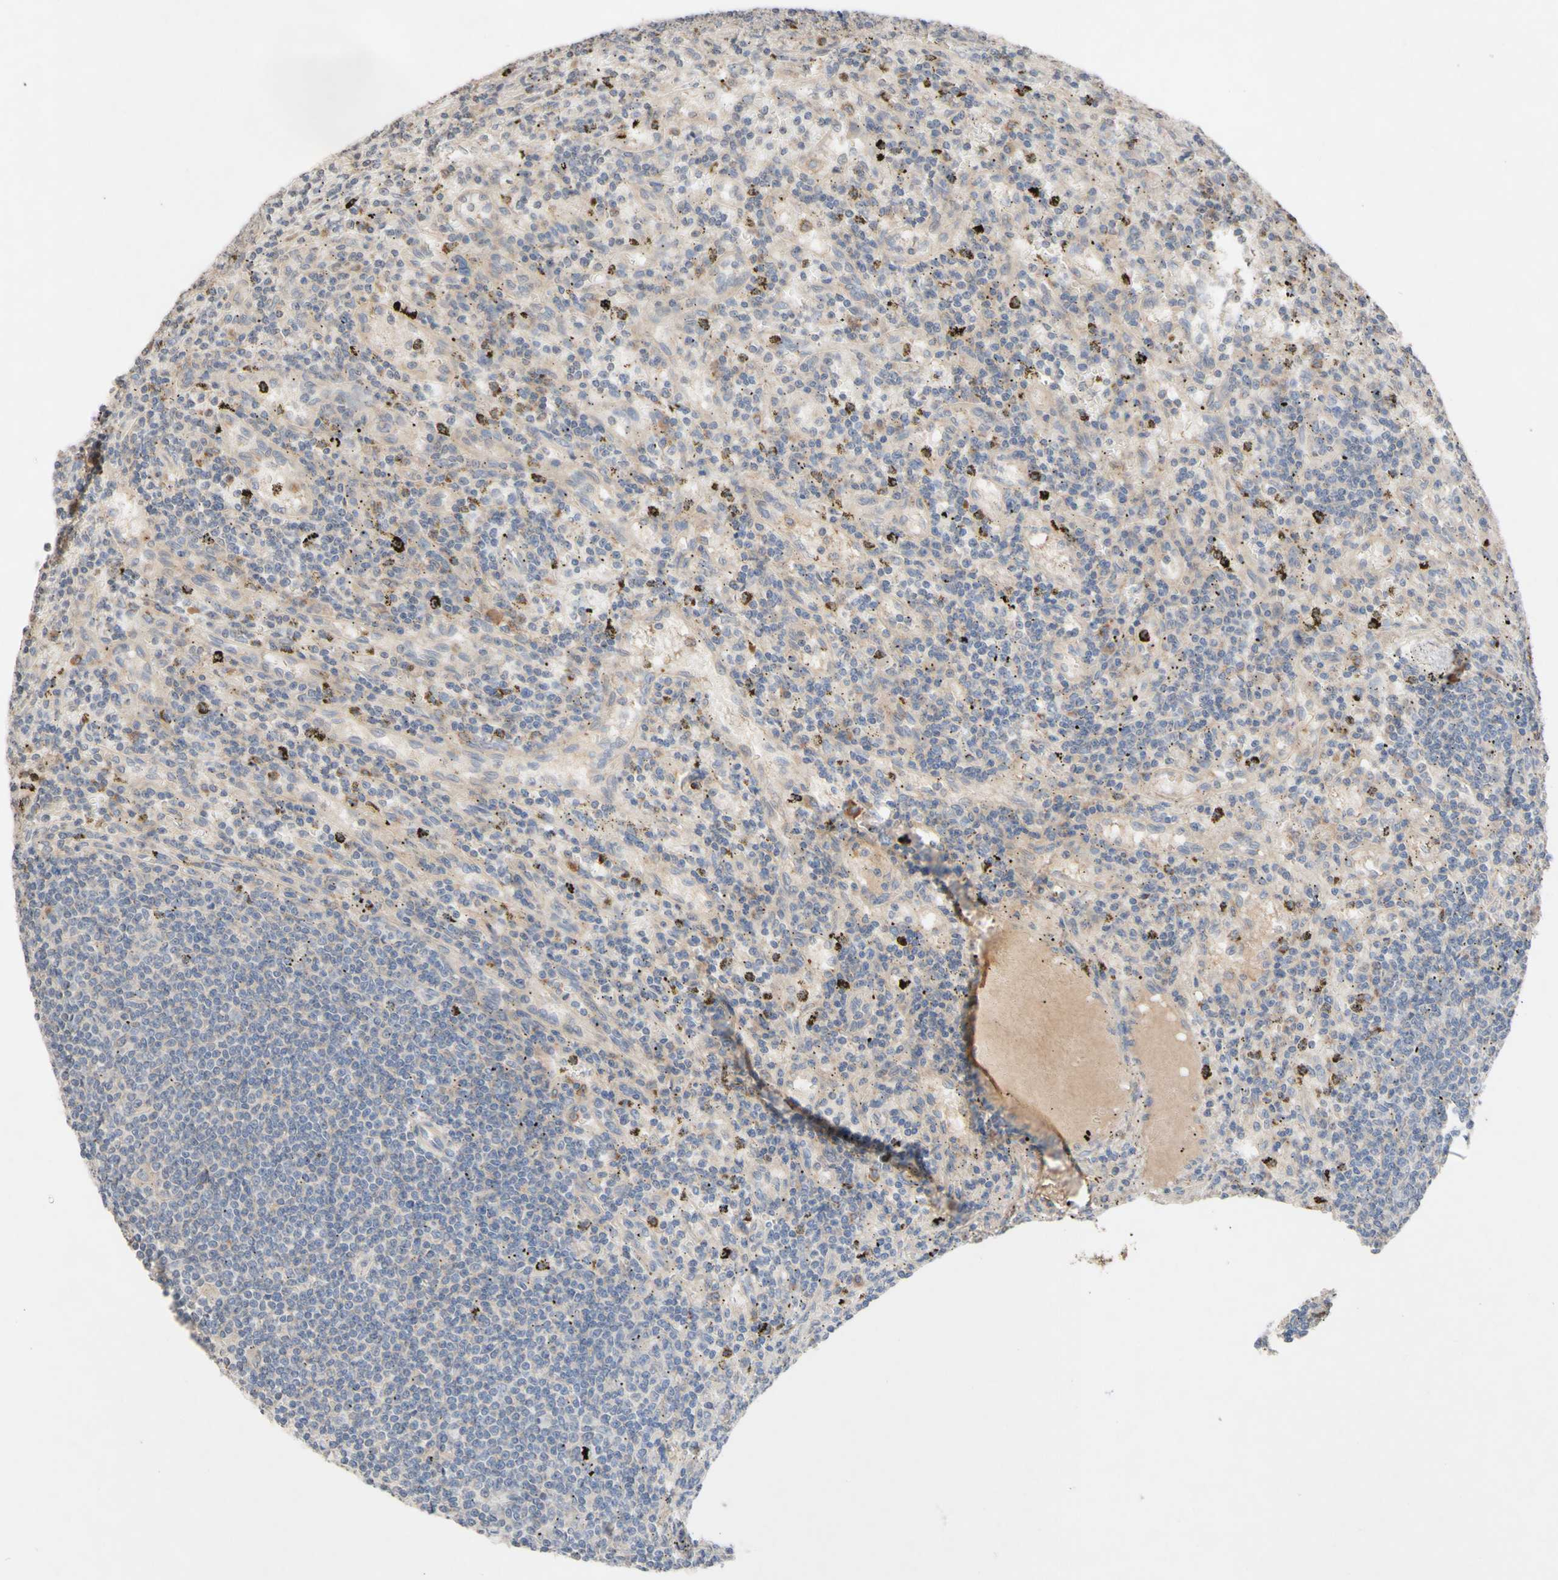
{"staining": {"intensity": "negative", "quantity": "none", "location": "none"}, "tissue": "lymphoma", "cell_type": "Tumor cells", "image_type": "cancer", "snomed": [{"axis": "morphology", "description": "Malignant lymphoma, non-Hodgkin's type, Low grade"}, {"axis": "topography", "description": "Spleen"}], "caption": "Immunohistochemistry (IHC) photomicrograph of neoplastic tissue: lymphoma stained with DAB exhibits no significant protein expression in tumor cells.", "gene": "NECTIN3", "patient": {"sex": "male", "age": 76}}